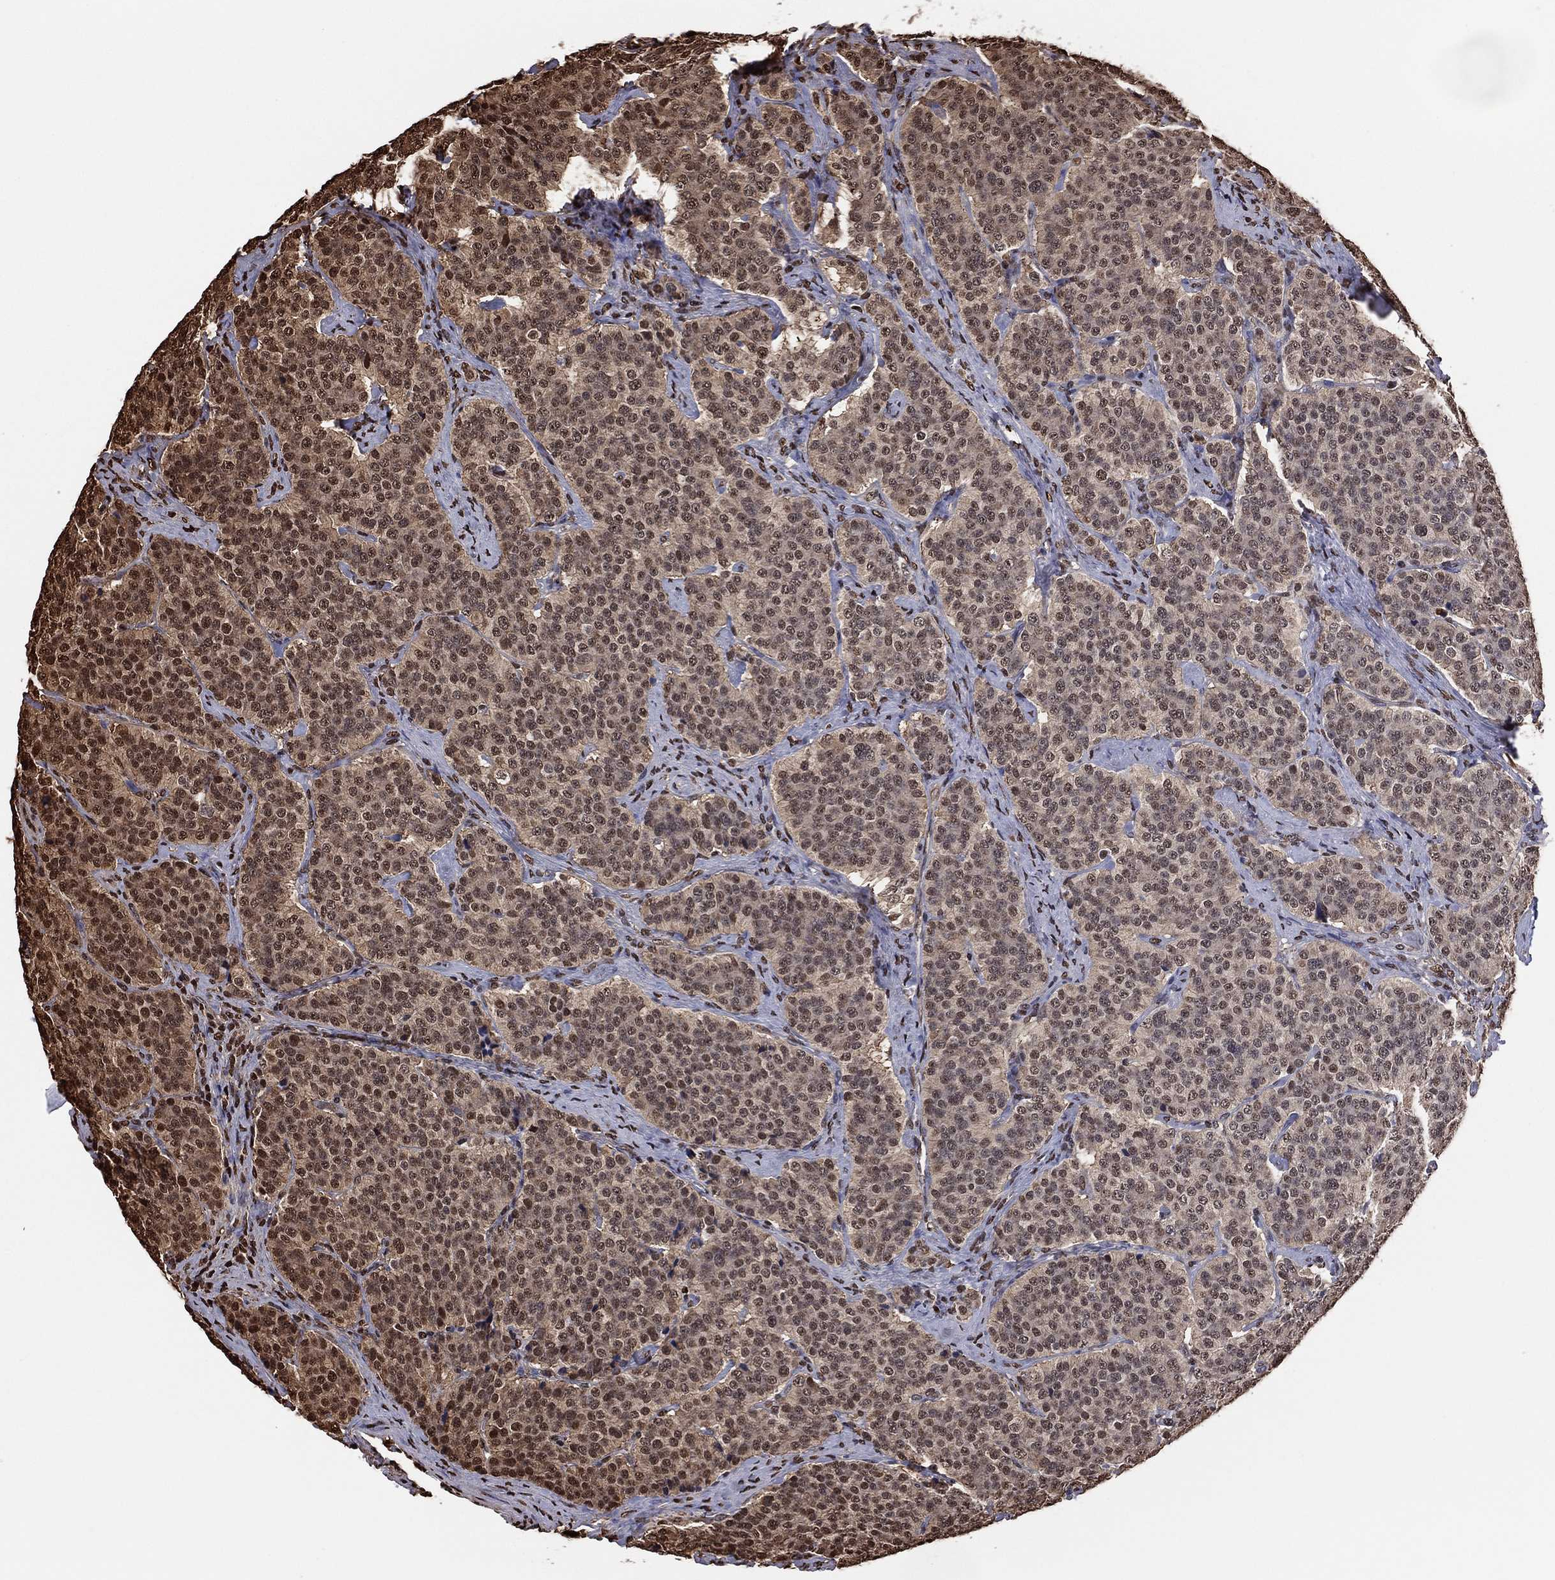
{"staining": {"intensity": "moderate", "quantity": "25%-75%", "location": "cytoplasmic/membranous,nuclear"}, "tissue": "carcinoid", "cell_type": "Tumor cells", "image_type": "cancer", "snomed": [{"axis": "morphology", "description": "Carcinoid, malignant, NOS"}, {"axis": "topography", "description": "Small intestine"}], "caption": "This image displays carcinoid (malignant) stained with immunohistochemistry to label a protein in brown. The cytoplasmic/membranous and nuclear of tumor cells show moderate positivity for the protein. Nuclei are counter-stained blue.", "gene": "GAPDH", "patient": {"sex": "female", "age": 58}}